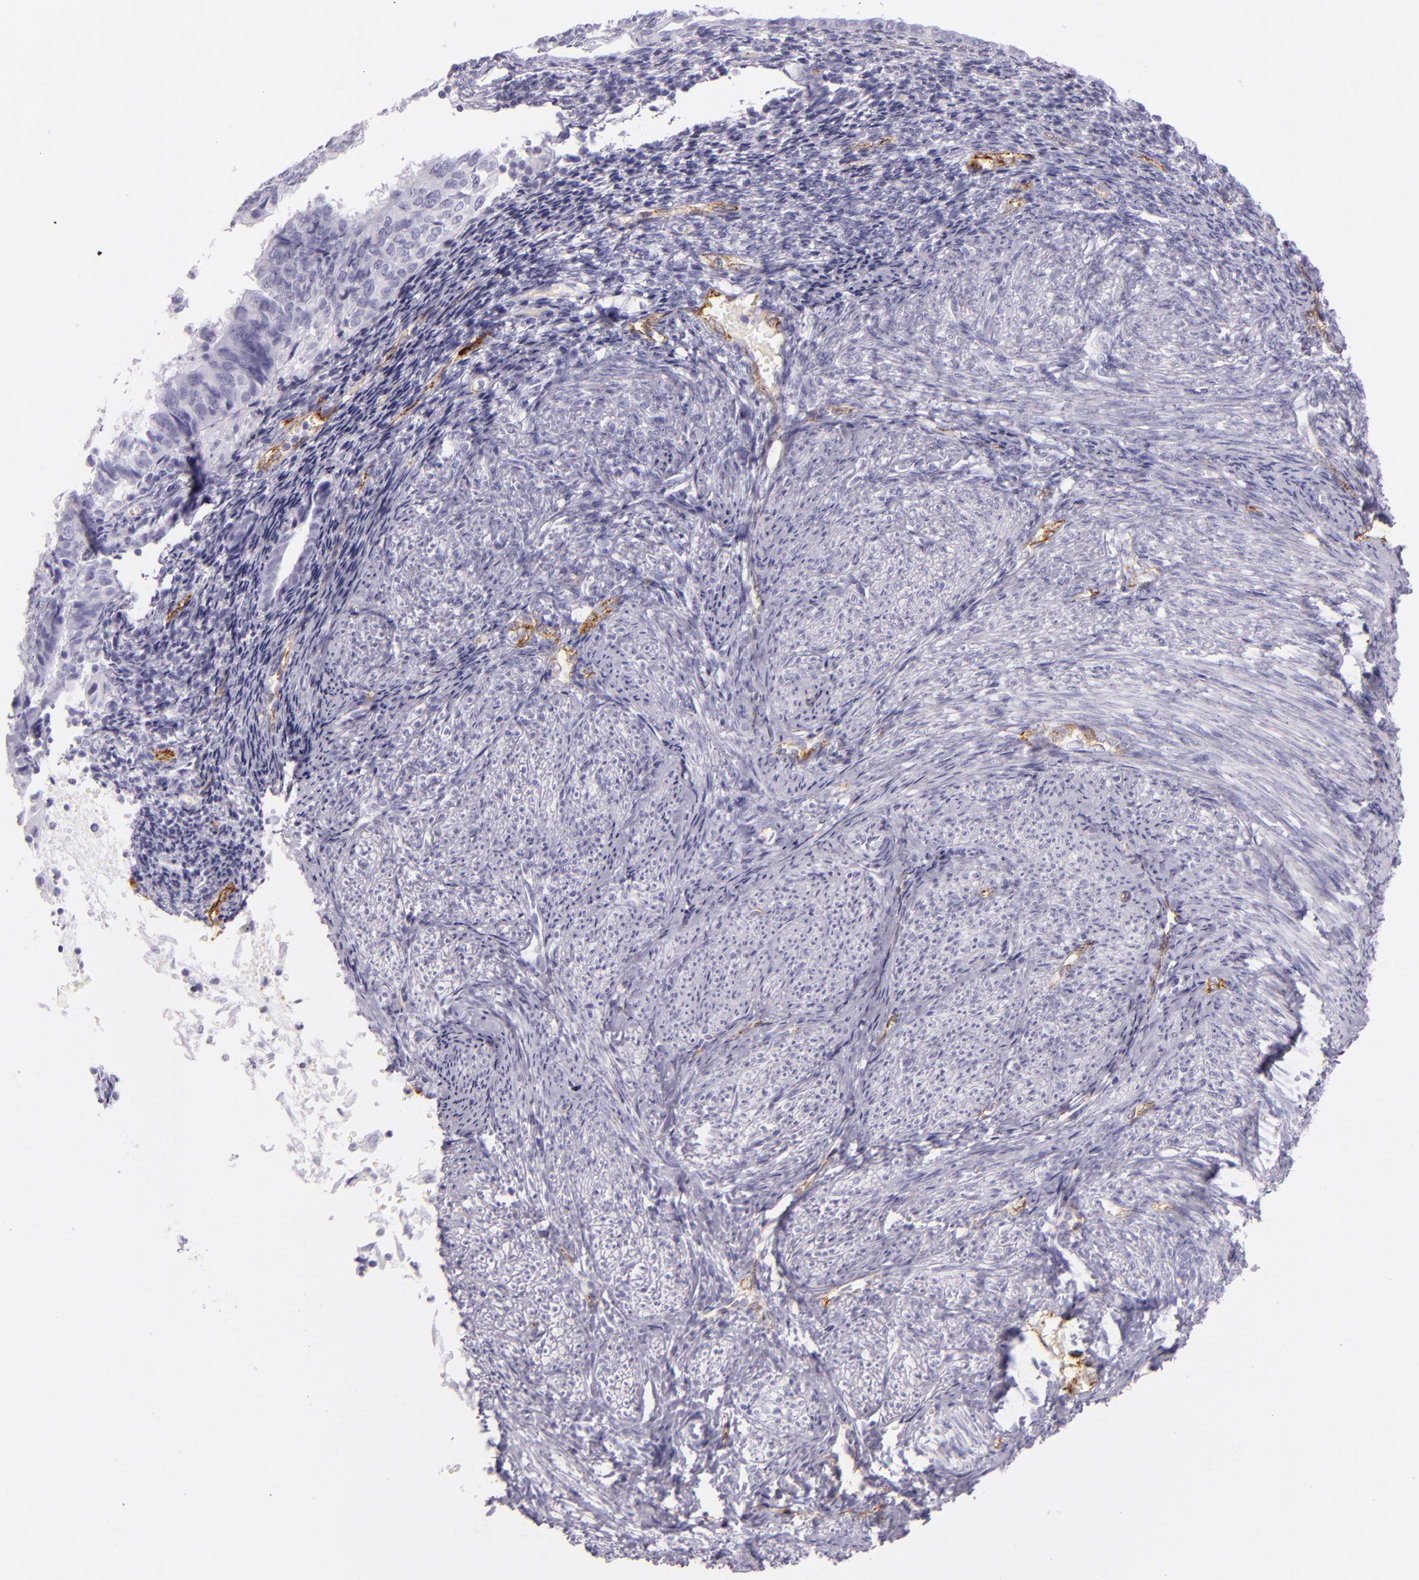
{"staining": {"intensity": "negative", "quantity": "none", "location": "none"}, "tissue": "endometrial cancer", "cell_type": "Tumor cells", "image_type": "cancer", "snomed": [{"axis": "morphology", "description": "Adenocarcinoma, NOS"}, {"axis": "topography", "description": "Endometrium"}], "caption": "The IHC histopathology image has no significant positivity in tumor cells of adenocarcinoma (endometrial) tissue.", "gene": "SELP", "patient": {"sex": "female", "age": 55}}